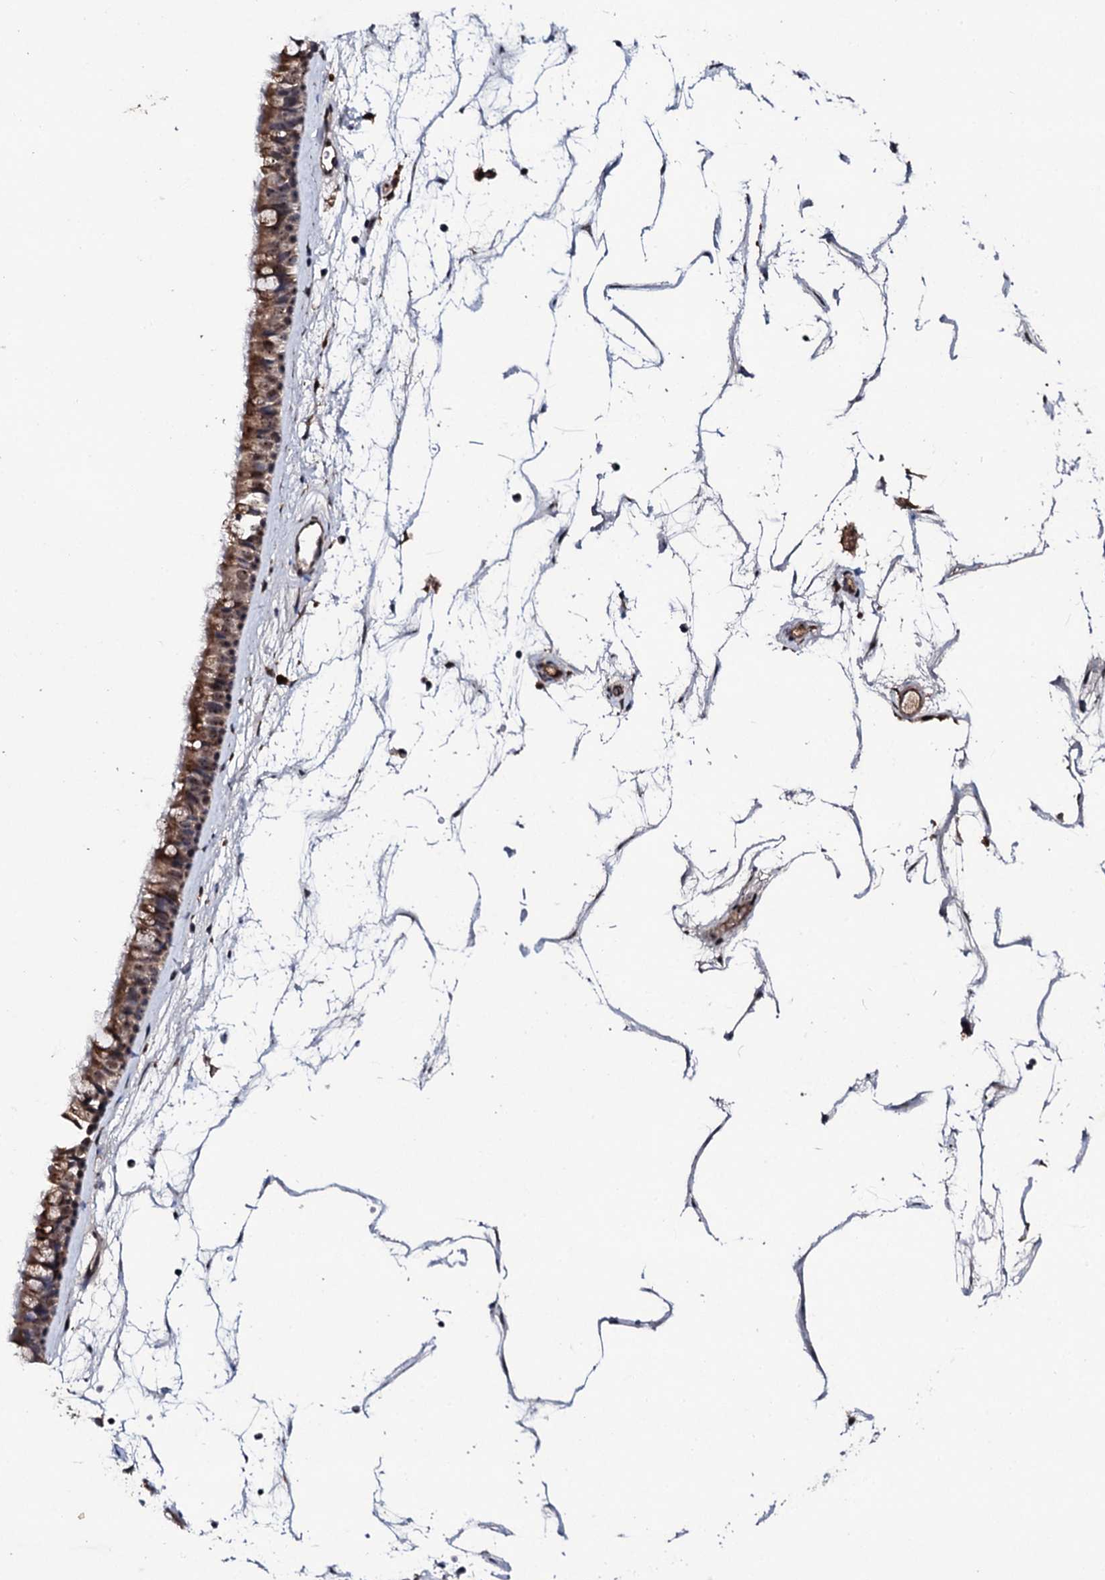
{"staining": {"intensity": "moderate", "quantity": ">75%", "location": "cytoplasmic/membranous"}, "tissue": "nasopharynx", "cell_type": "Respiratory epithelial cells", "image_type": "normal", "snomed": [{"axis": "morphology", "description": "Normal tissue, NOS"}, {"axis": "topography", "description": "Nasopharynx"}], "caption": "High-magnification brightfield microscopy of unremarkable nasopharynx stained with DAB (3,3'-diaminobenzidine) (brown) and counterstained with hematoxylin (blue). respiratory epithelial cells exhibit moderate cytoplasmic/membranous staining is identified in approximately>75% of cells.", "gene": "FAM111A", "patient": {"sex": "male", "age": 64}}